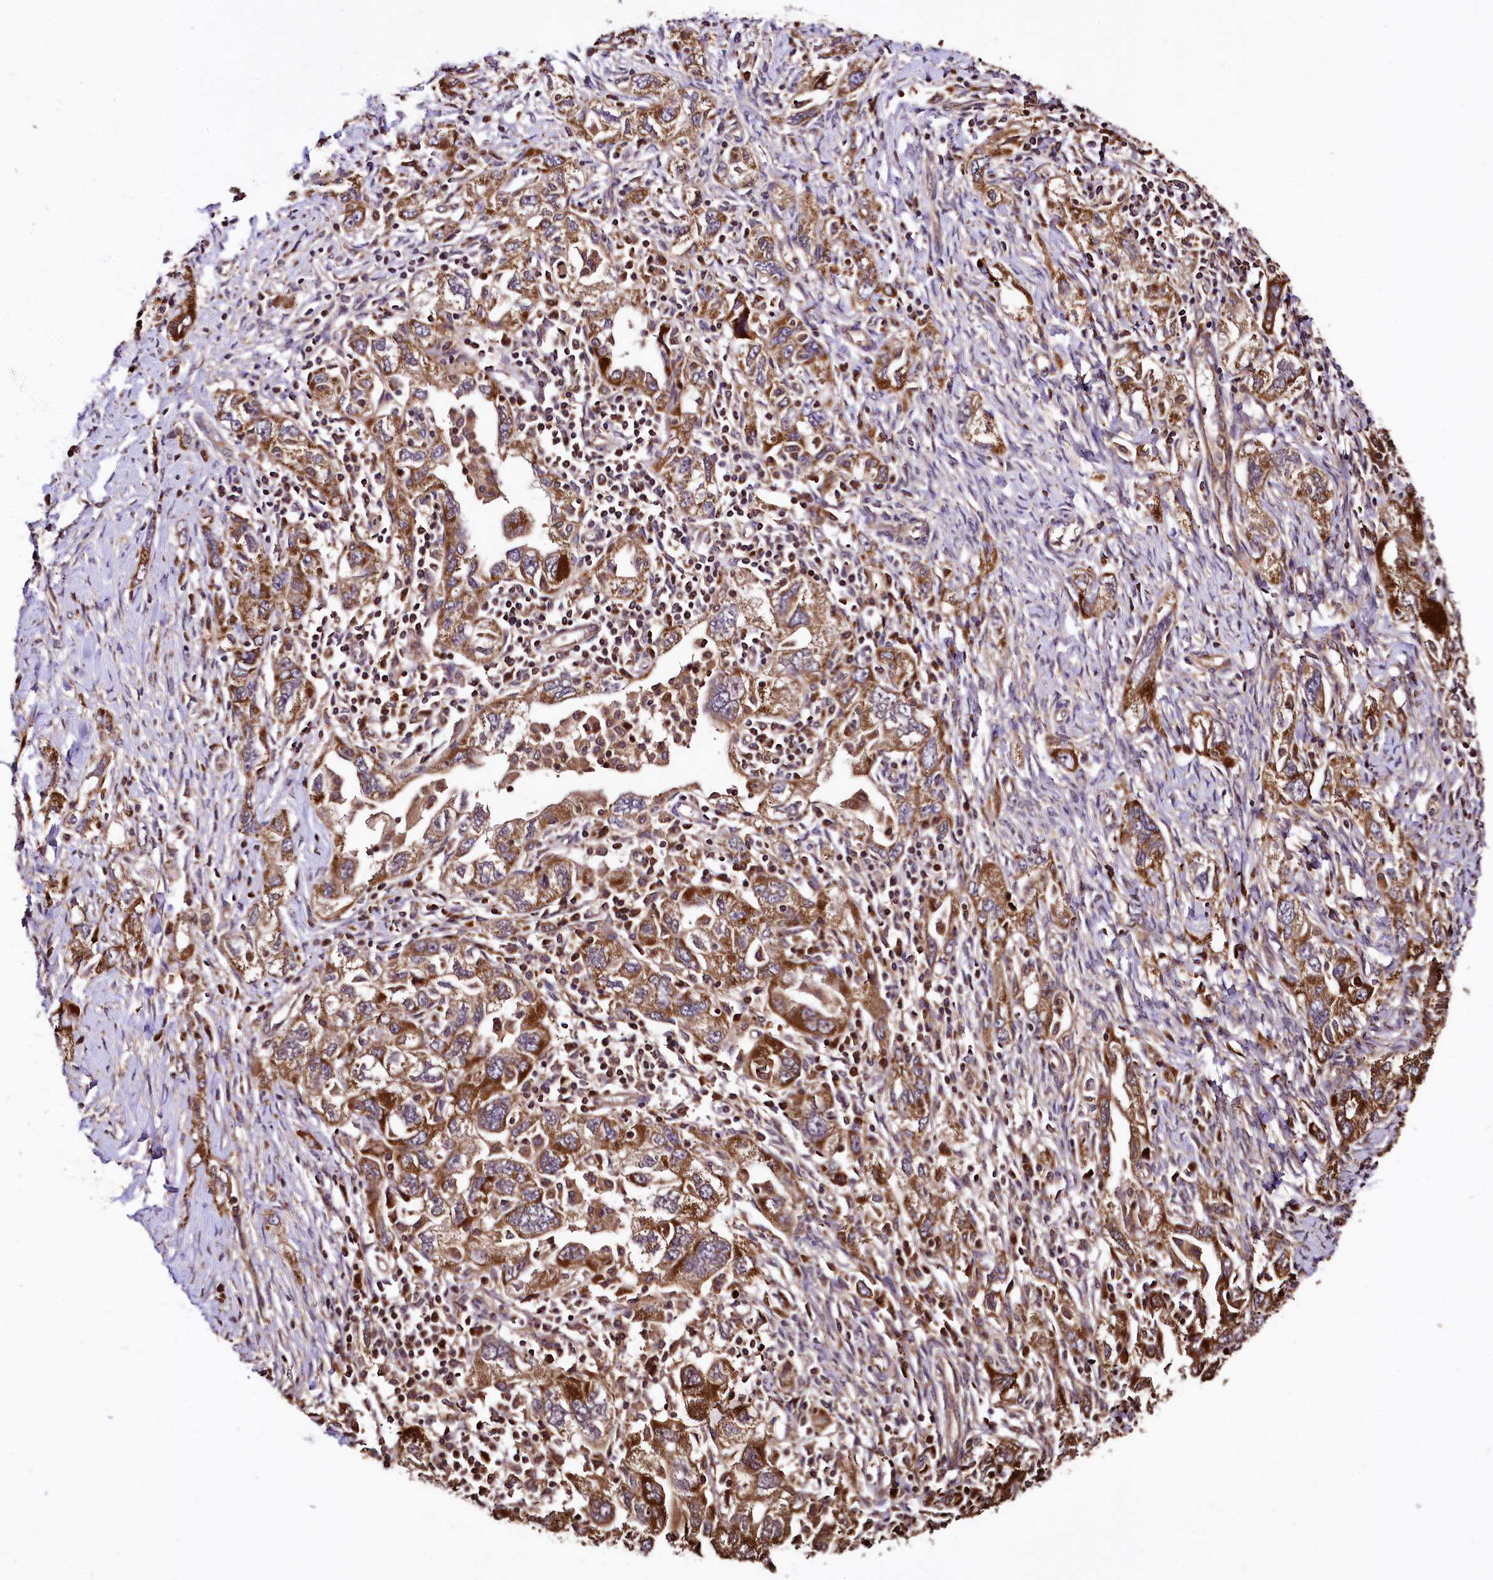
{"staining": {"intensity": "moderate", "quantity": ">75%", "location": "cytoplasmic/membranous"}, "tissue": "ovarian cancer", "cell_type": "Tumor cells", "image_type": "cancer", "snomed": [{"axis": "morphology", "description": "Carcinoma, NOS"}, {"axis": "morphology", "description": "Cystadenocarcinoma, serous, NOS"}, {"axis": "topography", "description": "Ovary"}], "caption": "Tumor cells exhibit medium levels of moderate cytoplasmic/membranous positivity in approximately >75% of cells in ovarian cancer (carcinoma).", "gene": "LRSAM1", "patient": {"sex": "female", "age": 69}}